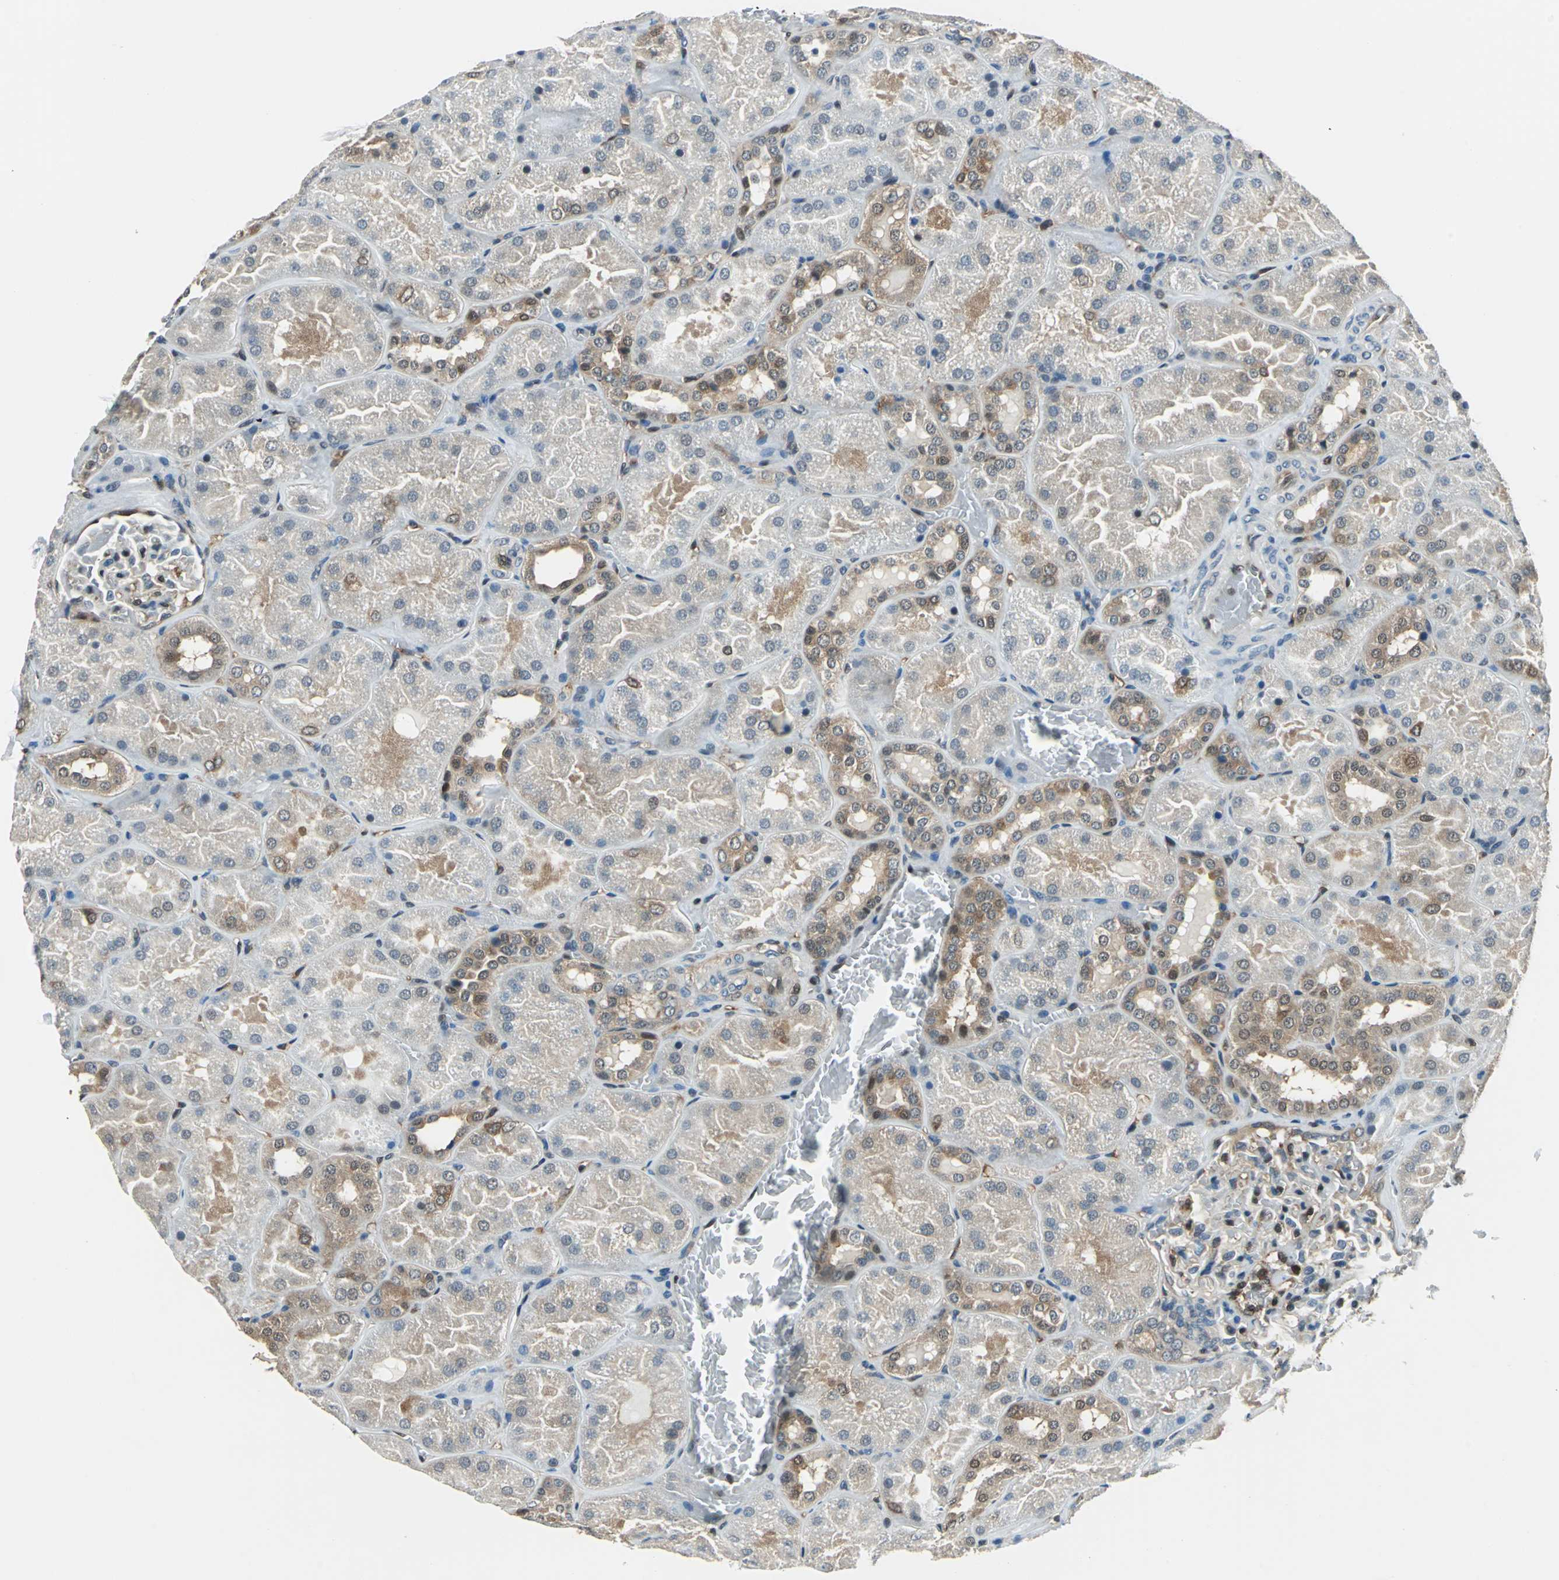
{"staining": {"intensity": "moderate", "quantity": ">75%", "location": "cytoplasmic/membranous,nuclear"}, "tissue": "kidney", "cell_type": "Cells in glomeruli", "image_type": "normal", "snomed": [{"axis": "morphology", "description": "Normal tissue, NOS"}, {"axis": "topography", "description": "Kidney"}], "caption": "Protein expression analysis of unremarkable human kidney reveals moderate cytoplasmic/membranous,nuclear positivity in about >75% of cells in glomeruli. The staining was performed using DAB, with brown indicating positive protein expression. Nuclei are stained blue with hematoxylin.", "gene": "PSME1", "patient": {"sex": "male", "age": 28}}